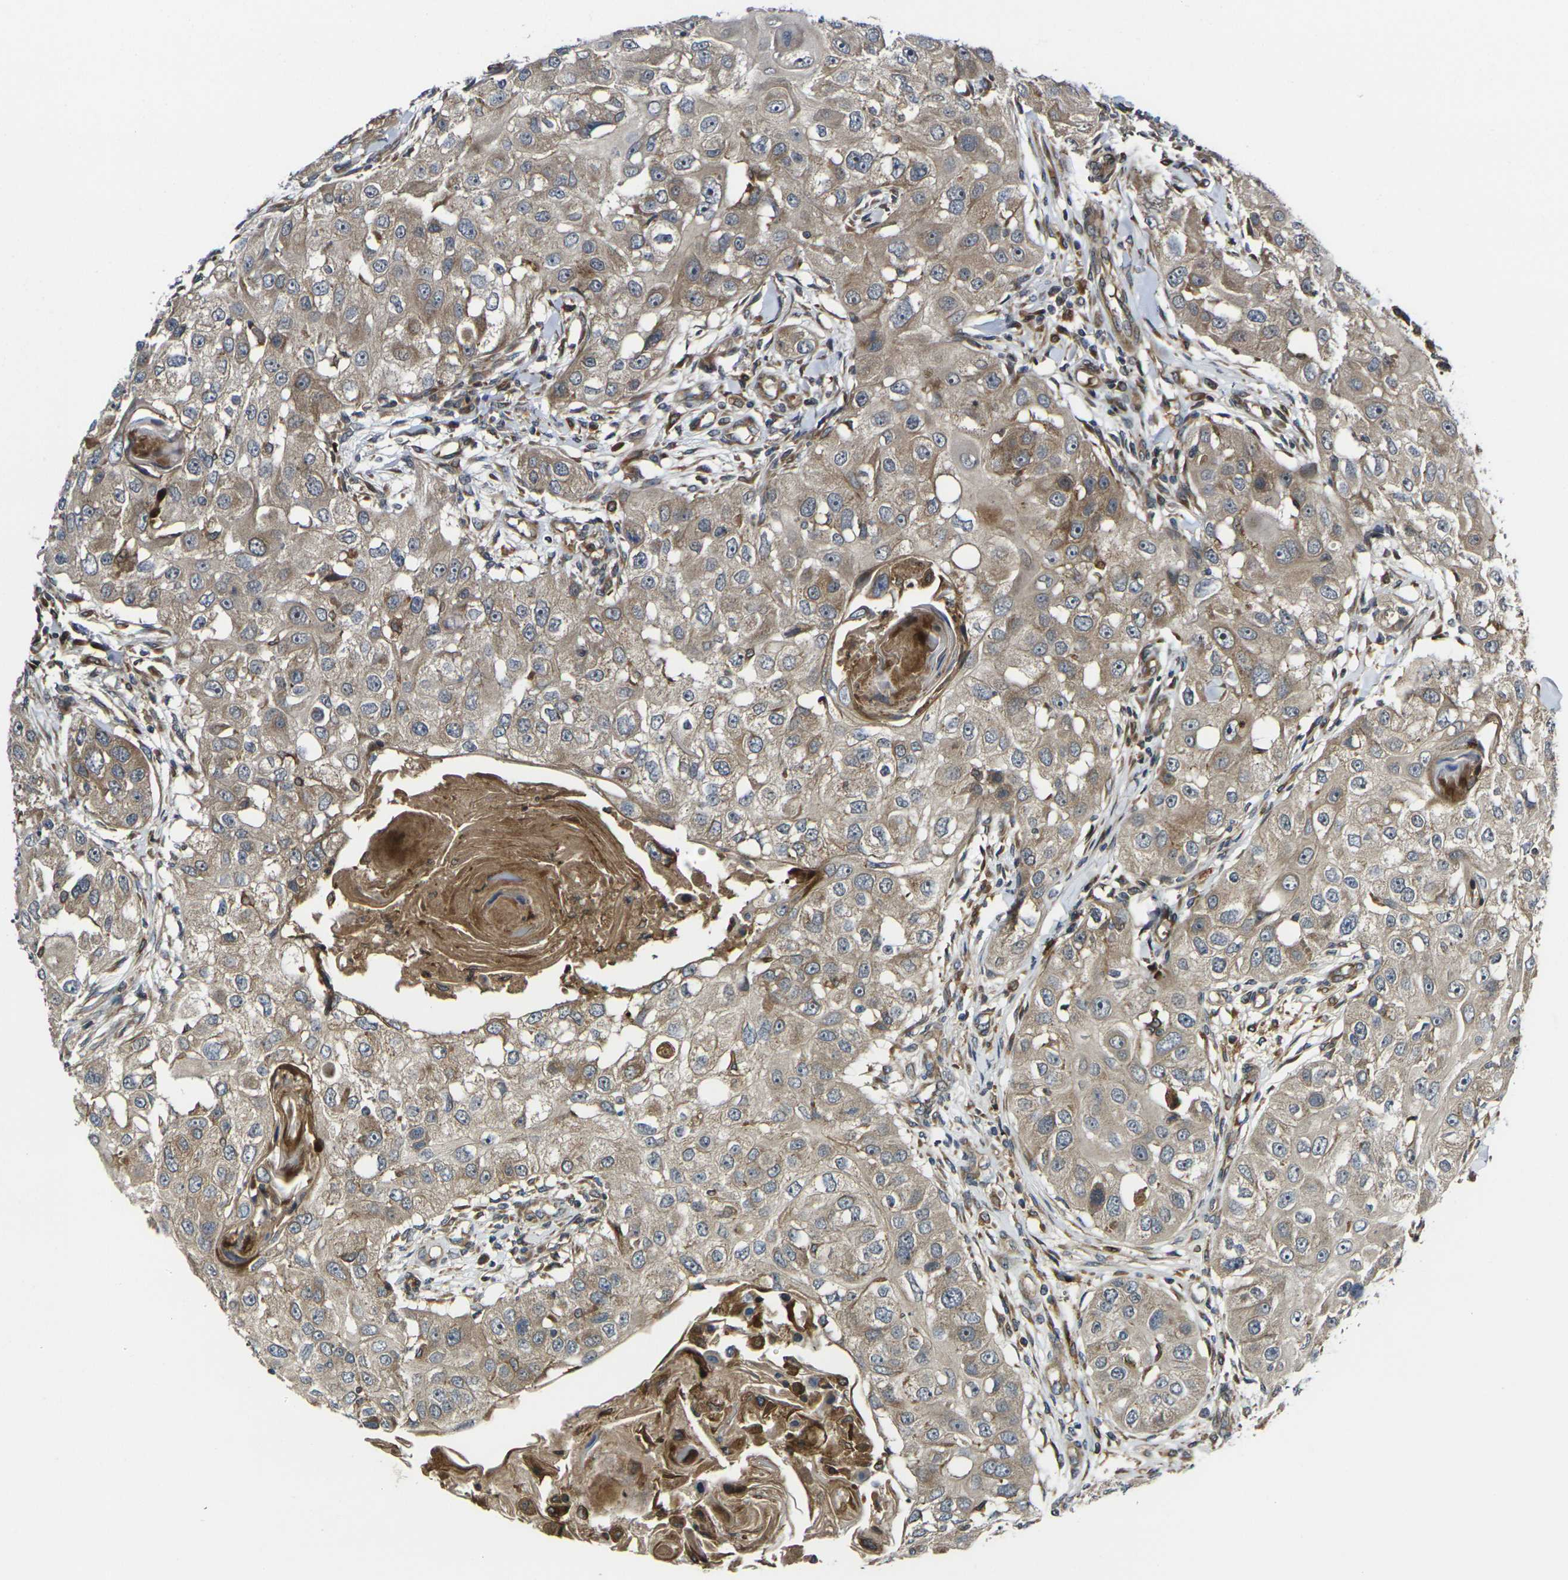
{"staining": {"intensity": "weak", "quantity": ">75%", "location": "cytoplasmic/membranous"}, "tissue": "head and neck cancer", "cell_type": "Tumor cells", "image_type": "cancer", "snomed": [{"axis": "morphology", "description": "Normal tissue, NOS"}, {"axis": "morphology", "description": "Squamous cell carcinoma, NOS"}, {"axis": "topography", "description": "Skeletal muscle"}, {"axis": "topography", "description": "Head-Neck"}], "caption": "The photomicrograph exhibits staining of head and neck cancer, revealing weak cytoplasmic/membranous protein staining (brown color) within tumor cells.", "gene": "FZD1", "patient": {"sex": "male", "age": 51}}